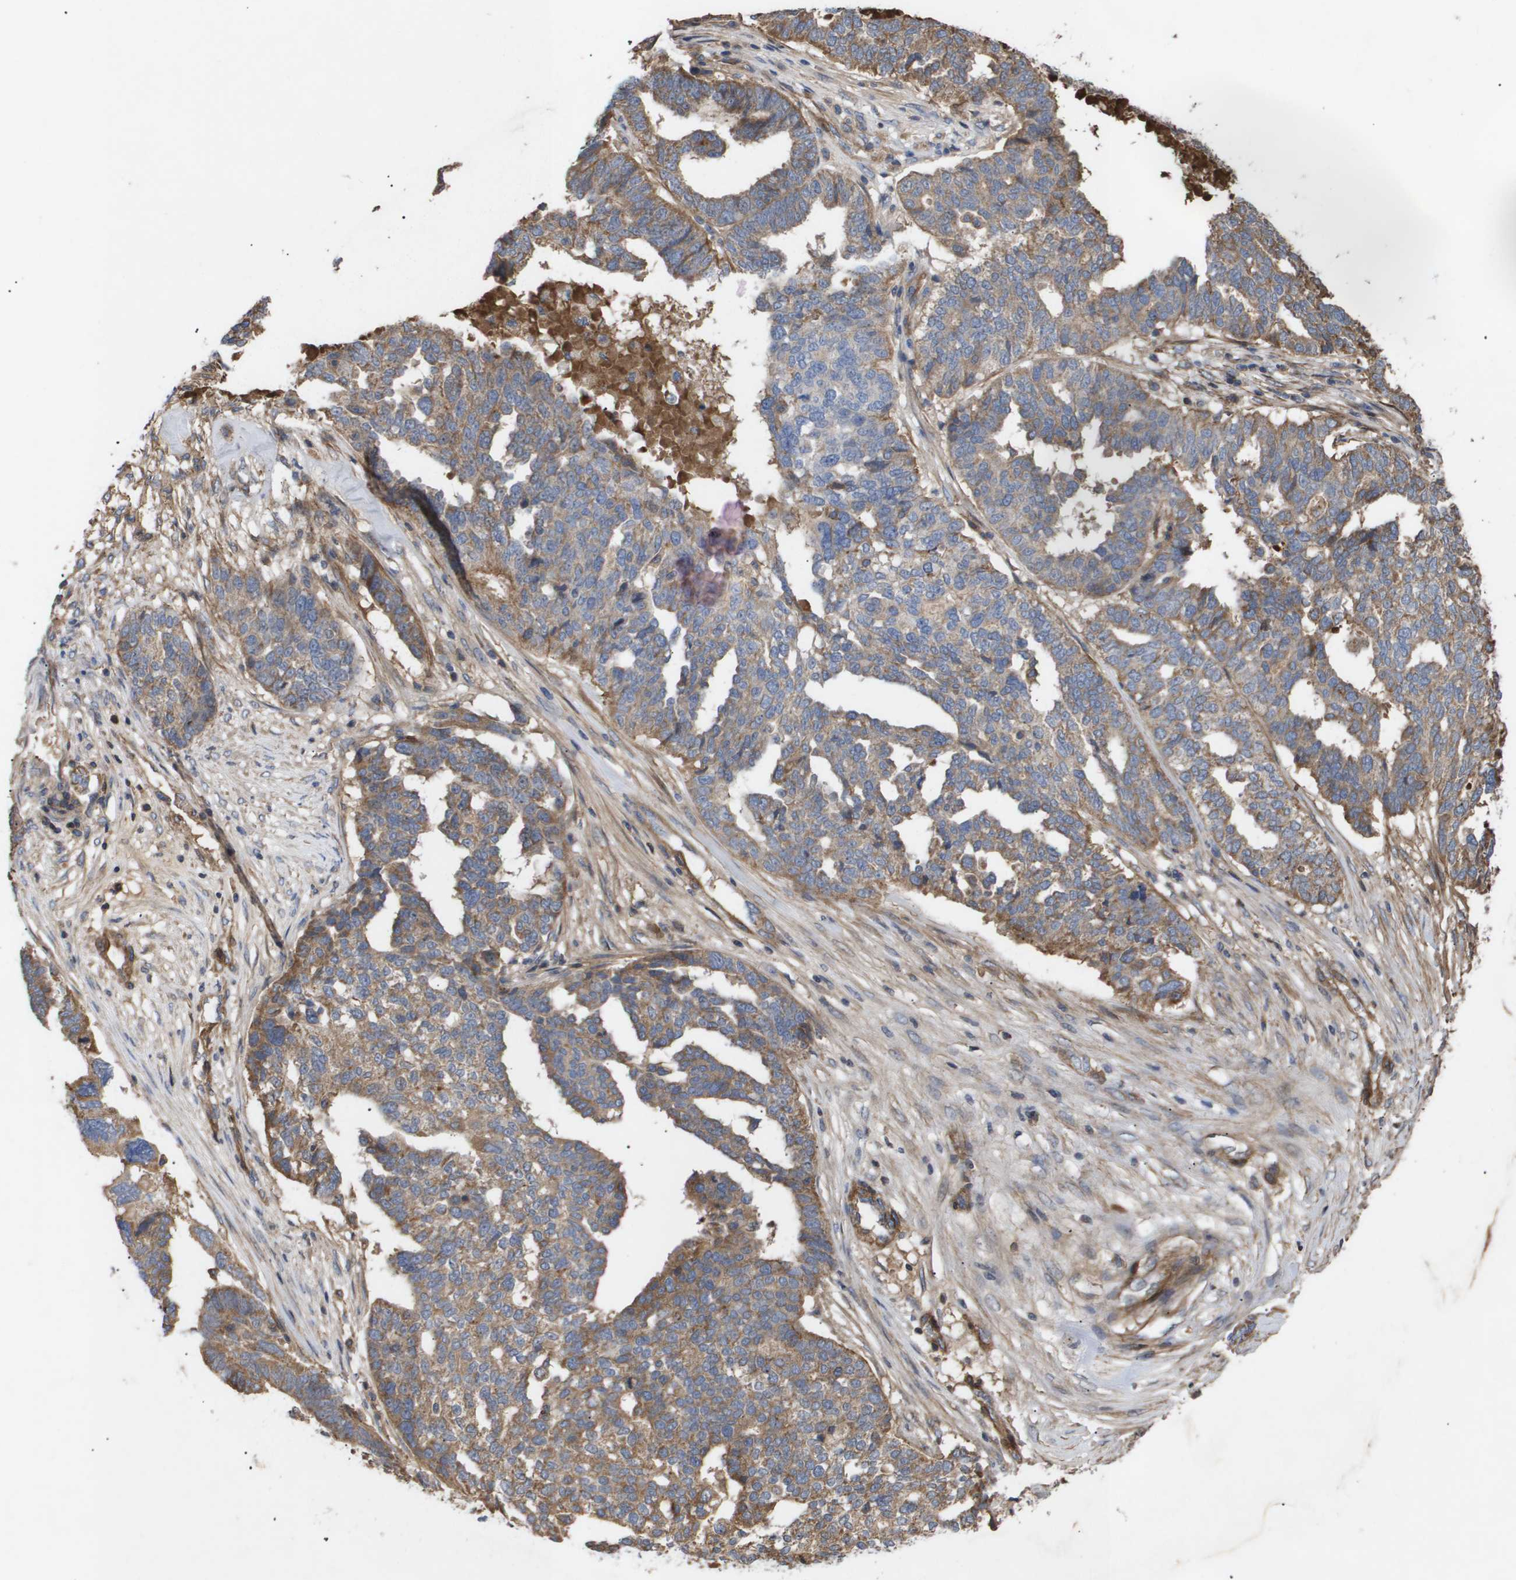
{"staining": {"intensity": "moderate", "quantity": ">75%", "location": "cytoplasmic/membranous"}, "tissue": "ovarian cancer", "cell_type": "Tumor cells", "image_type": "cancer", "snomed": [{"axis": "morphology", "description": "Cystadenocarcinoma, serous, NOS"}, {"axis": "topography", "description": "Ovary"}], "caption": "Tumor cells display medium levels of moderate cytoplasmic/membranous expression in about >75% of cells in human ovarian serous cystadenocarcinoma. The staining was performed using DAB (3,3'-diaminobenzidine) to visualize the protein expression in brown, while the nuclei were stained in blue with hematoxylin (Magnification: 20x).", "gene": "TNS1", "patient": {"sex": "female", "age": 59}}